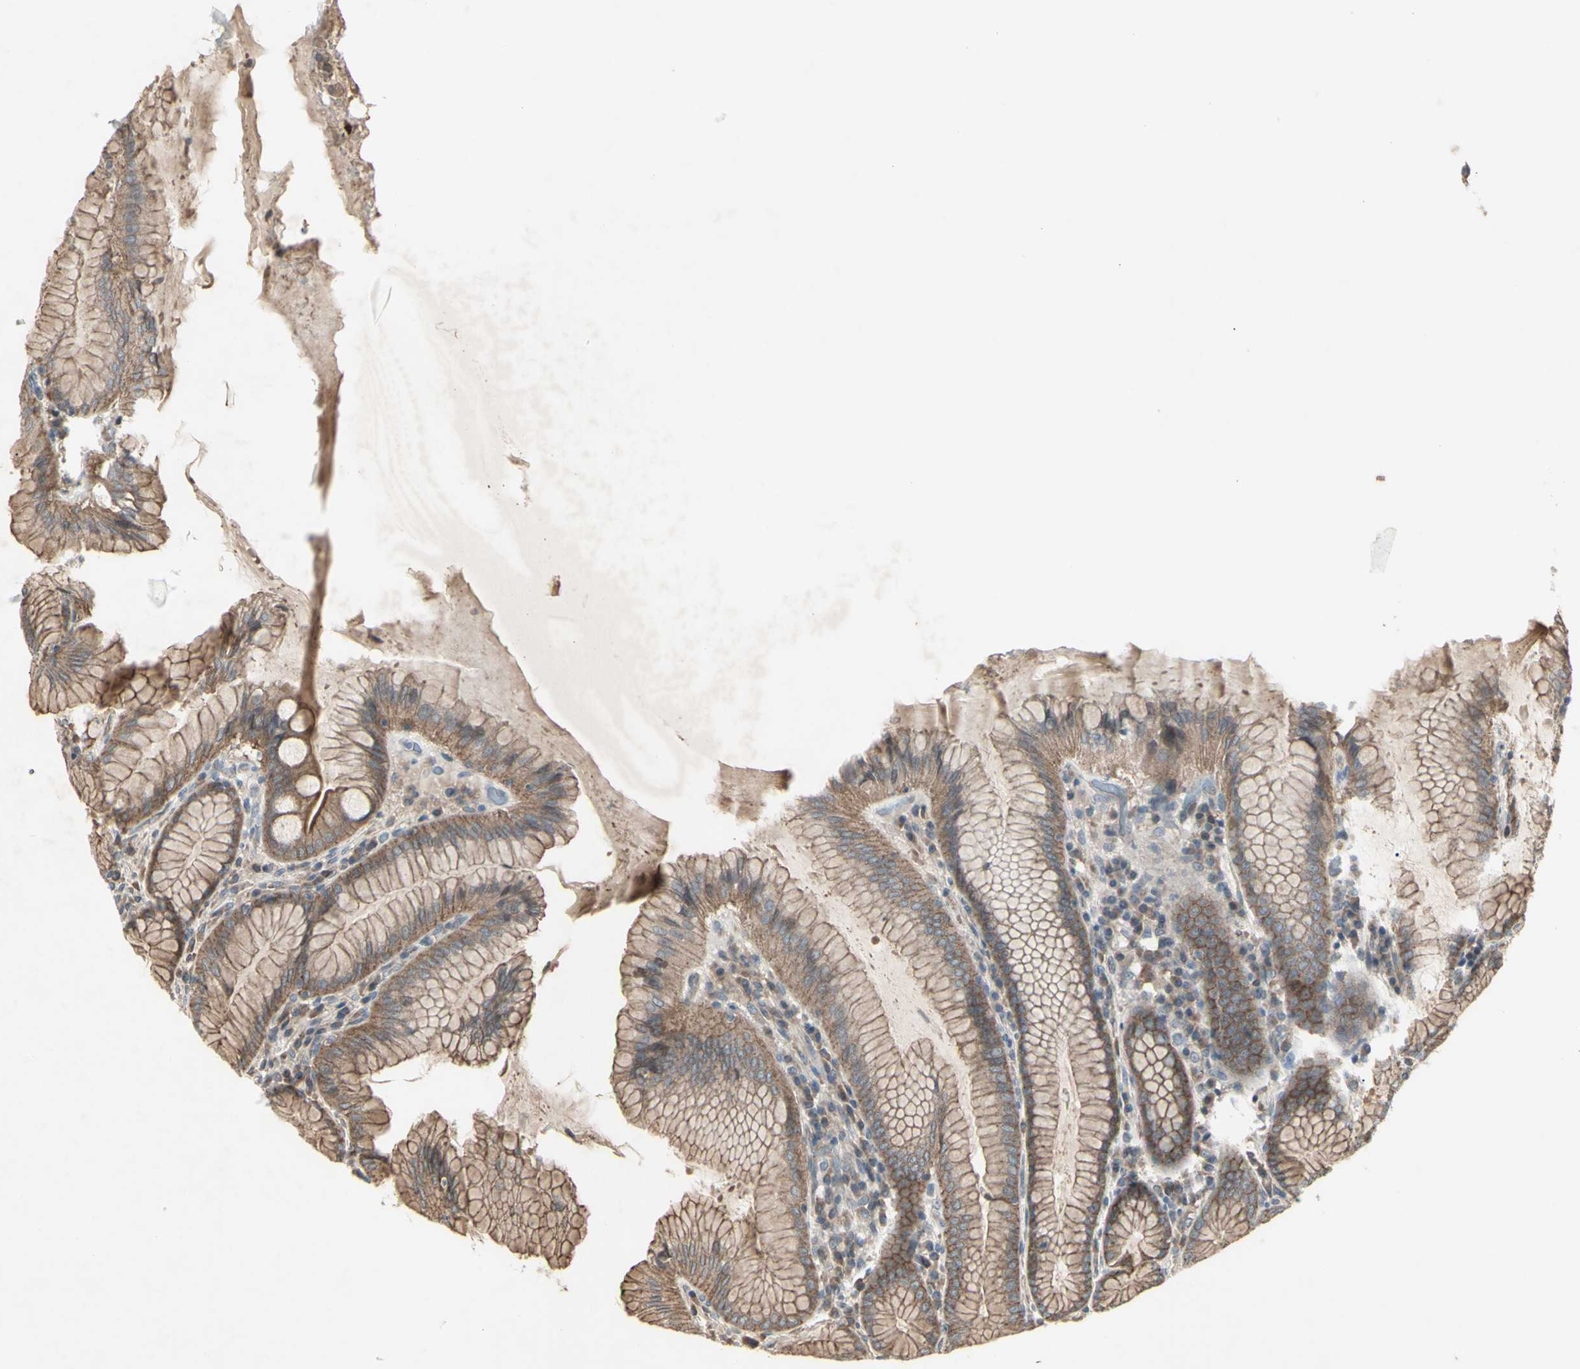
{"staining": {"intensity": "moderate", "quantity": "25%-75%", "location": "cytoplasmic/membranous"}, "tissue": "stomach", "cell_type": "Glandular cells", "image_type": "normal", "snomed": [{"axis": "morphology", "description": "Normal tissue, NOS"}, {"axis": "topography", "description": "Stomach, lower"}], "caption": "This is an image of IHC staining of normal stomach, which shows moderate expression in the cytoplasmic/membranous of glandular cells.", "gene": "JAG1", "patient": {"sex": "female", "age": 76}}